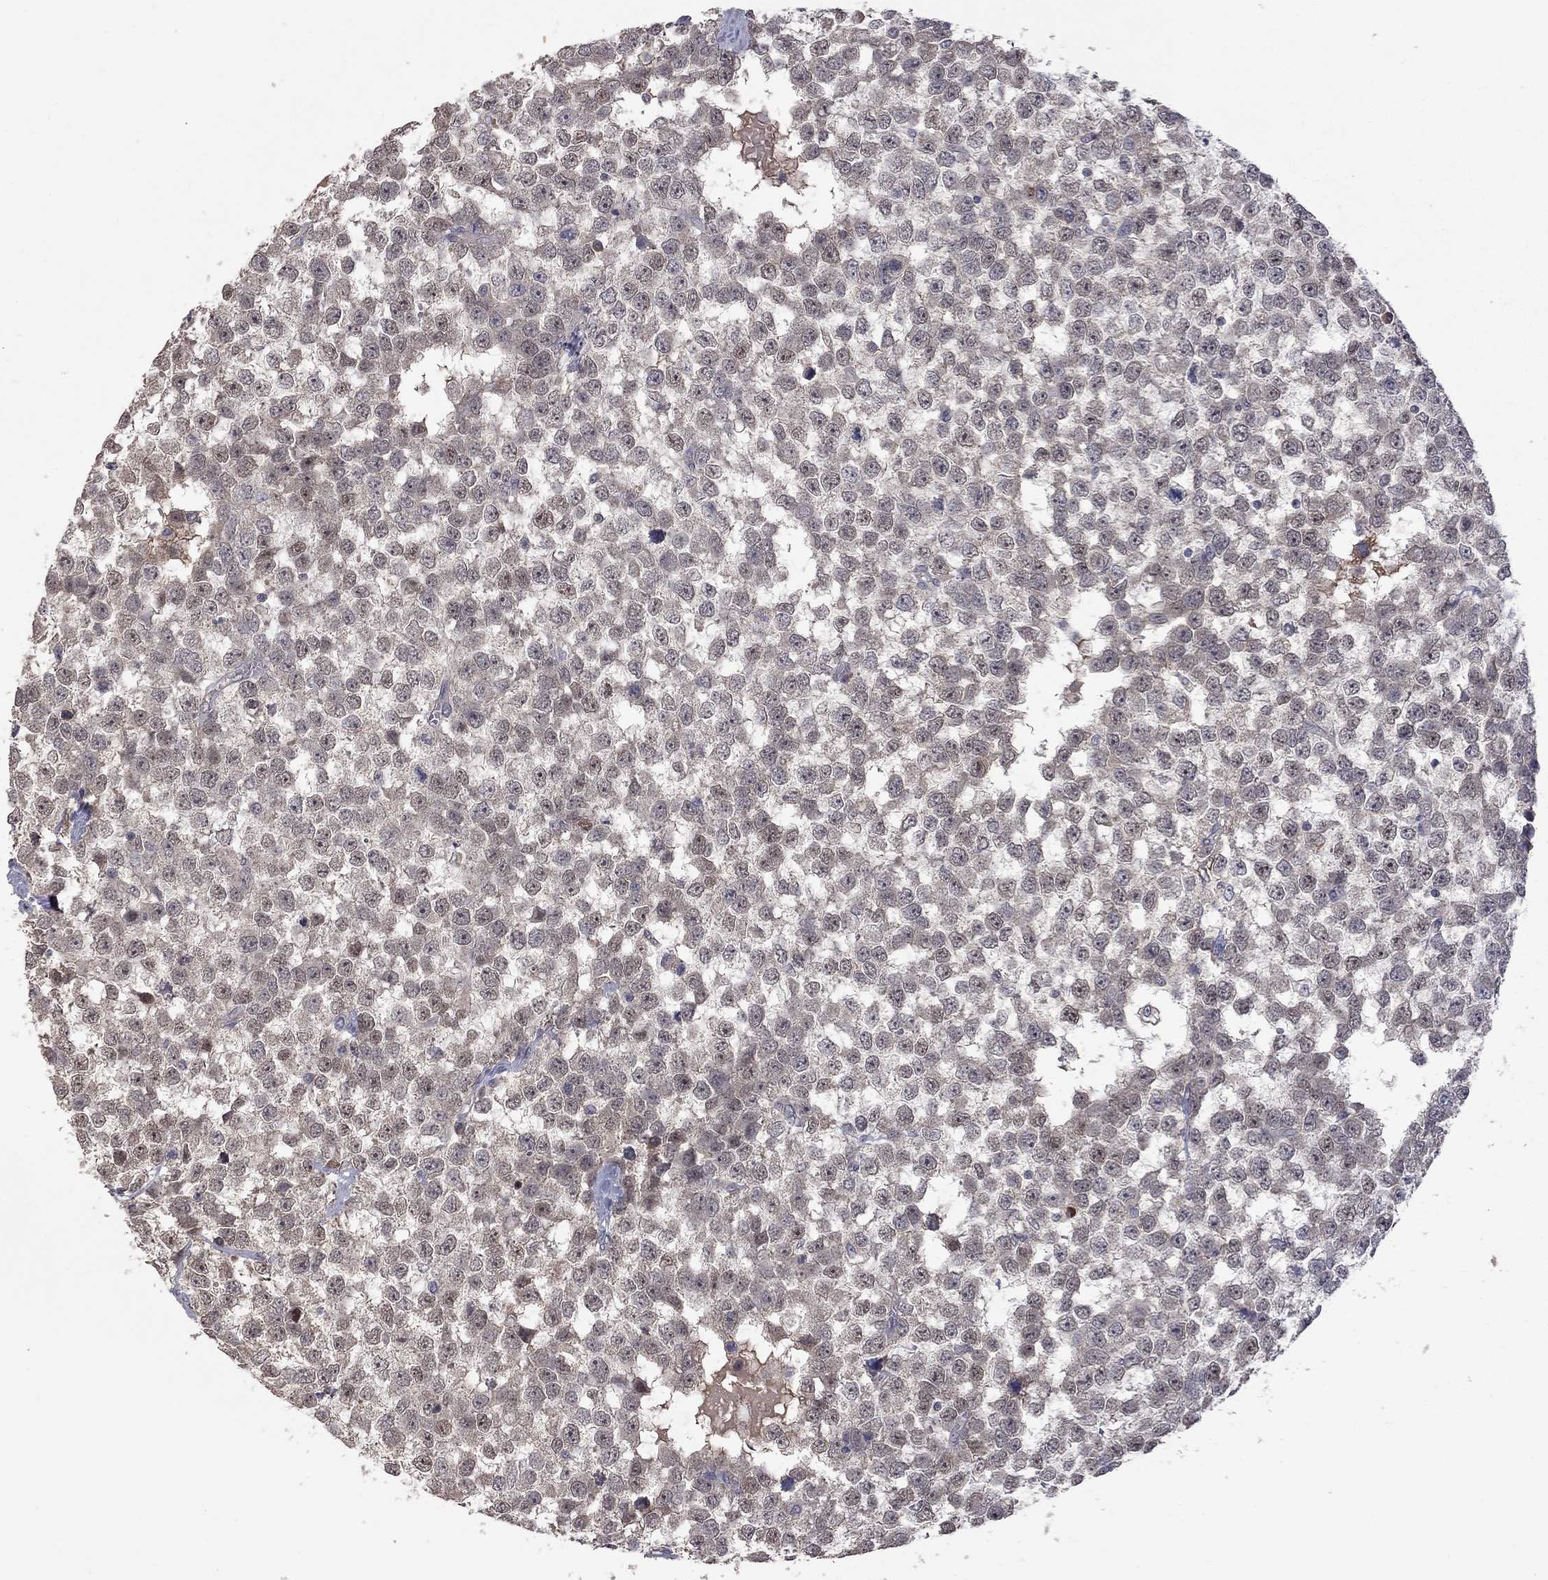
{"staining": {"intensity": "weak", "quantity": "25%-75%", "location": "cytoplasmic/membranous"}, "tissue": "testis cancer", "cell_type": "Tumor cells", "image_type": "cancer", "snomed": [{"axis": "morphology", "description": "Normal tissue, NOS"}, {"axis": "morphology", "description": "Seminoma, NOS"}, {"axis": "topography", "description": "Testis"}, {"axis": "topography", "description": "Epididymis"}], "caption": "IHC image of neoplastic tissue: human testis seminoma stained using immunohistochemistry (IHC) demonstrates low levels of weak protein expression localized specifically in the cytoplasmic/membranous of tumor cells, appearing as a cytoplasmic/membranous brown color.", "gene": "HTR6", "patient": {"sex": "male", "age": 34}}